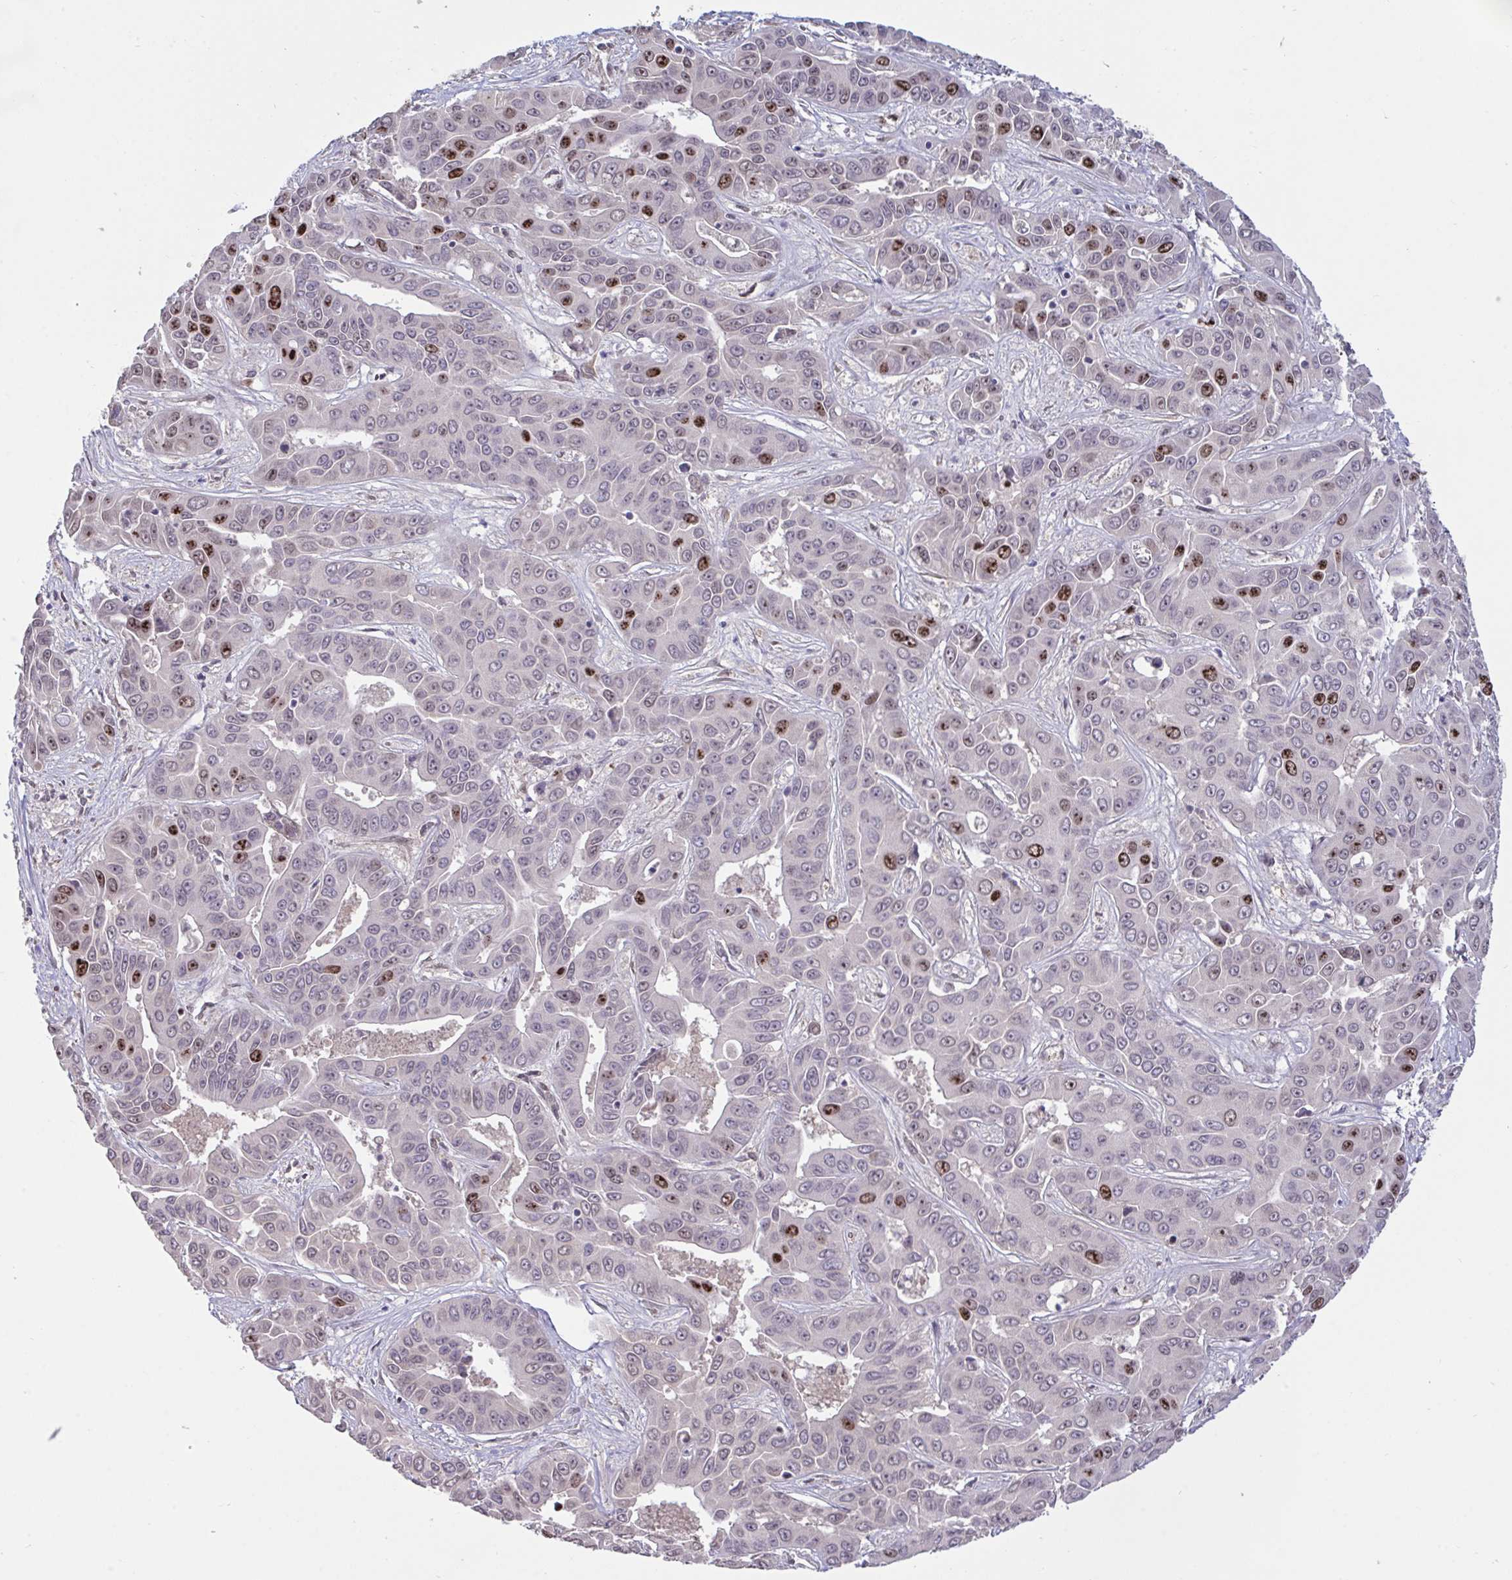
{"staining": {"intensity": "strong", "quantity": "<25%", "location": "nuclear"}, "tissue": "liver cancer", "cell_type": "Tumor cells", "image_type": "cancer", "snomed": [{"axis": "morphology", "description": "Cholangiocarcinoma"}, {"axis": "topography", "description": "Liver"}], "caption": "Immunohistochemical staining of liver cholangiocarcinoma shows medium levels of strong nuclear positivity in approximately <25% of tumor cells. The protein is stained brown, and the nuclei are stained in blue (DAB IHC with brightfield microscopy, high magnification).", "gene": "SETD7", "patient": {"sex": "female", "age": 52}}